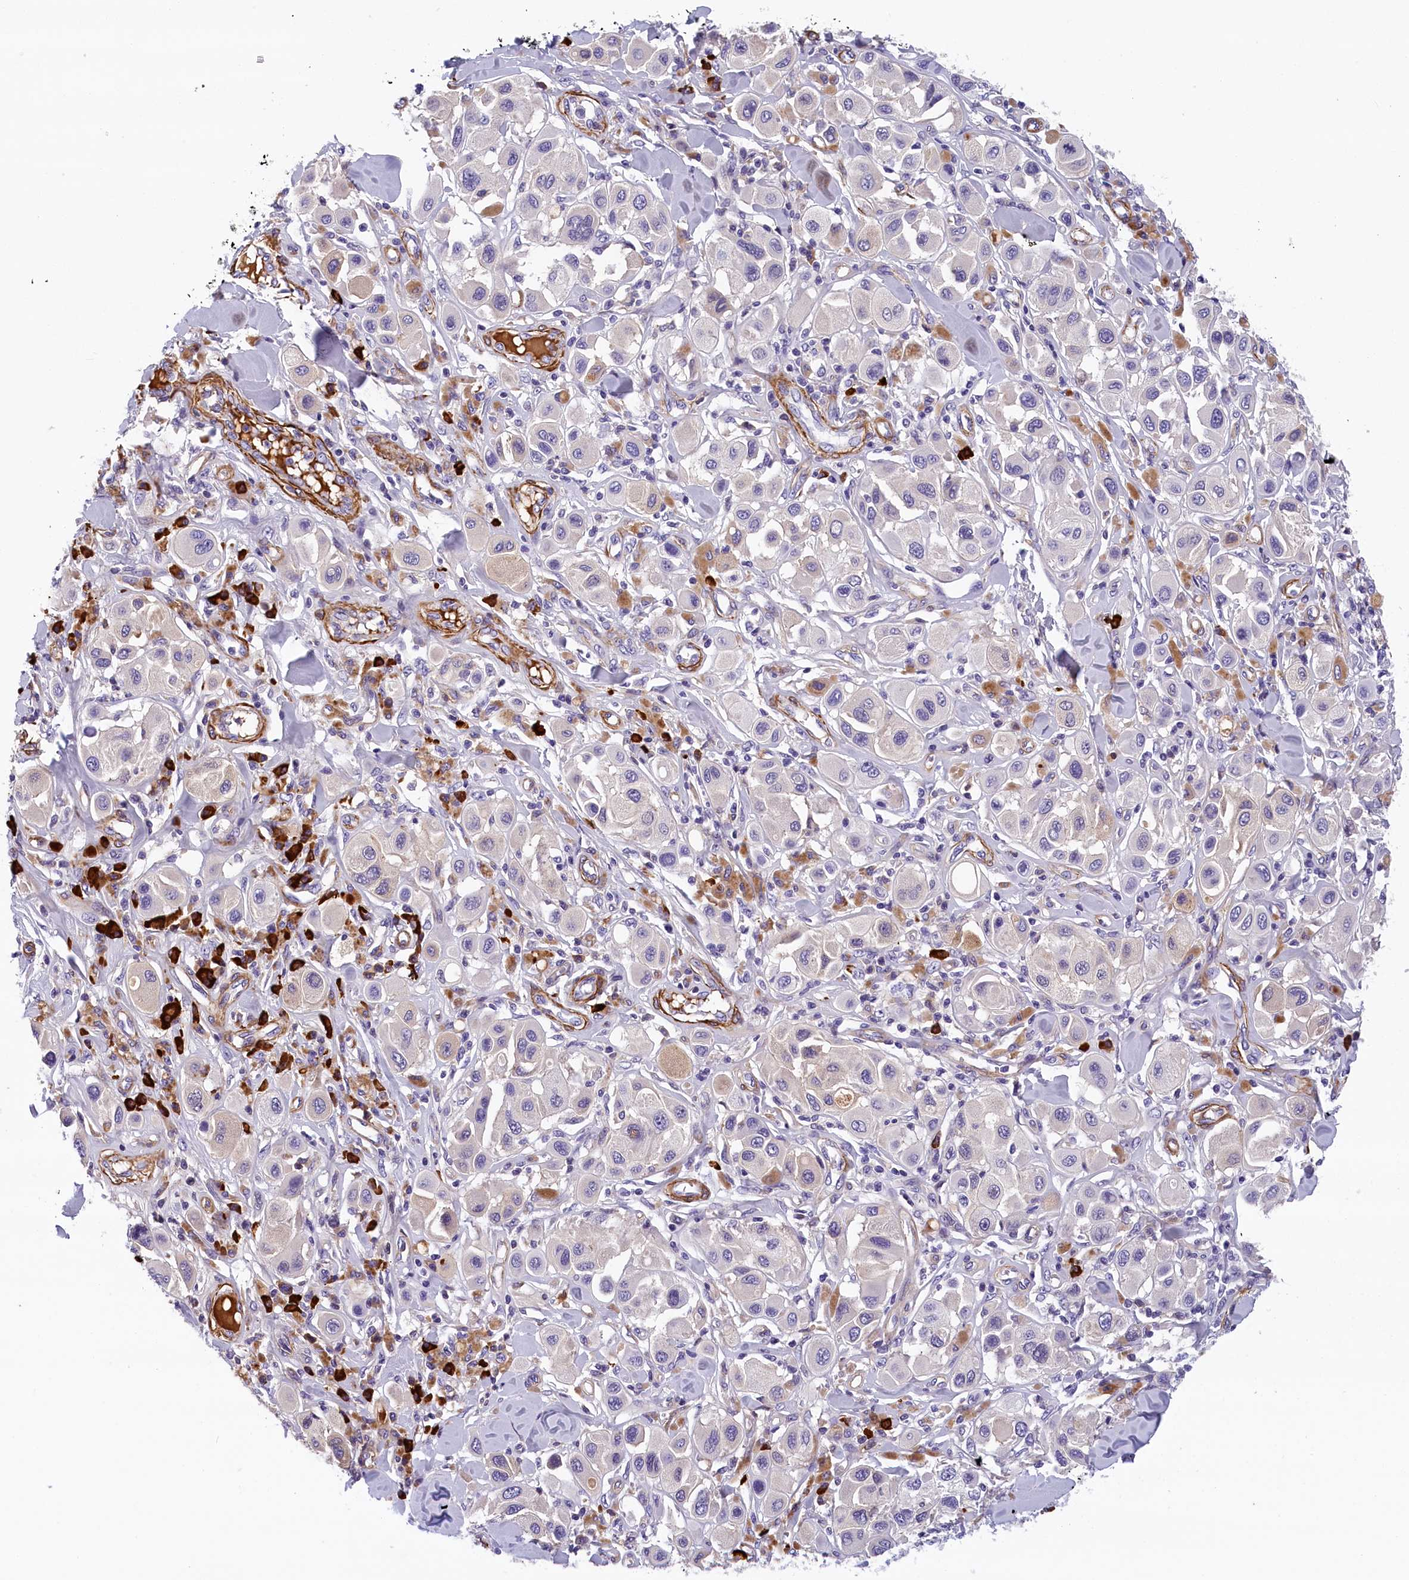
{"staining": {"intensity": "negative", "quantity": "none", "location": "none"}, "tissue": "melanoma", "cell_type": "Tumor cells", "image_type": "cancer", "snomed": [{"axis": "morphology", "description": "Malignant melanoma, Metastatic site"}, {"axis": "topography", "description": "Skin"}], "caption": "Immunohistochemistry (IHC) of melanoma displays no positivity in tumor cells.", "gene": "BCL2L13", "patient": {"sex": "male", "age": 41}}